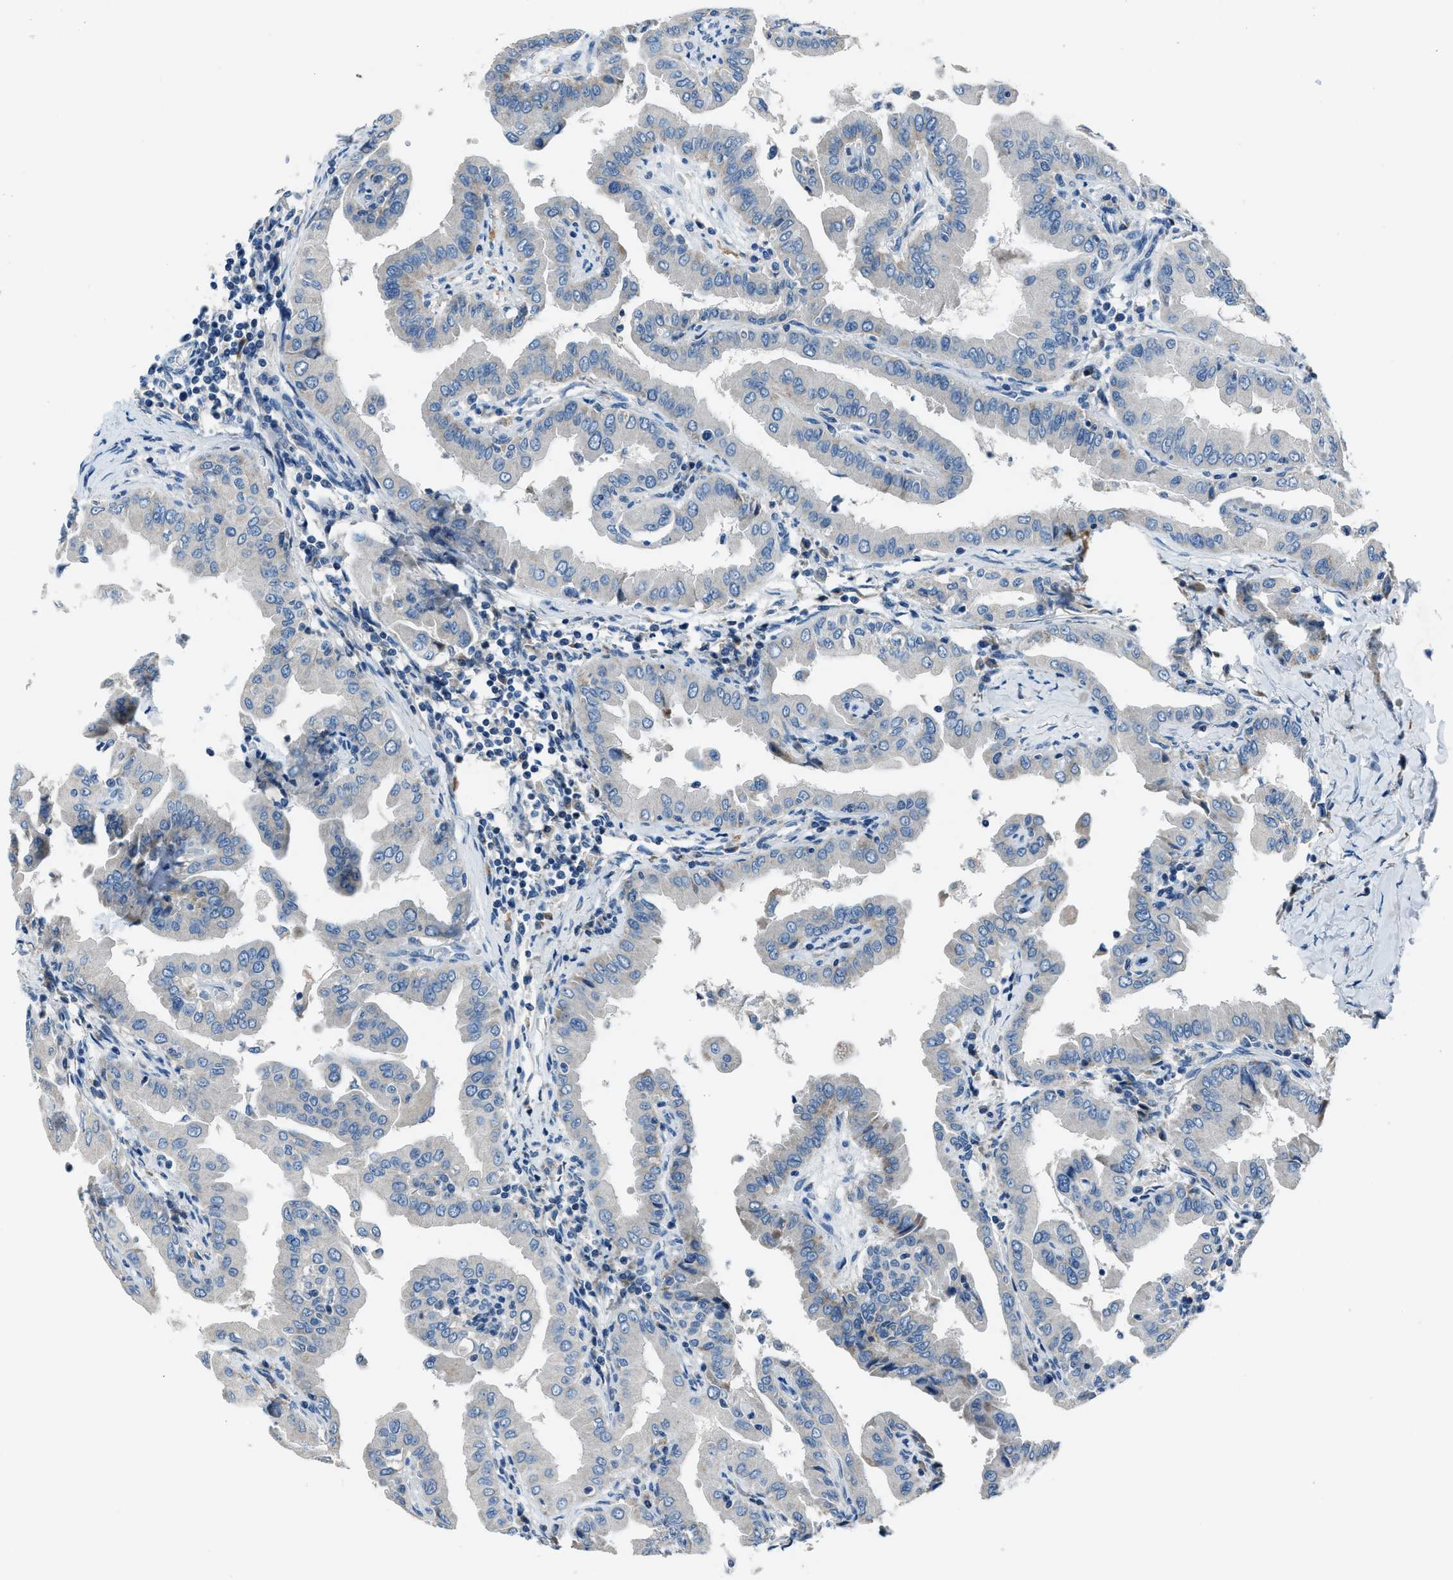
{"staining": {"intensity": "negative", "quantity": "none", "location": "none"}, "tissue": "thyroid cancer", "cell_type": "Tumor cells", "image_type": "cancer", "snomed": [{"axis": "morphology", "description": "Papillary adenocarcinoma, NOS"}, {"axis": "topography", "description": "Thyroid gland"}], "caption": "Papillary adenocarcinoma (thyroid) was stained to show a protein in brown. There is no significant staining in tumor cells.", "gene": "ADAM2", "patient": {"sex": "male", "age": 33}}